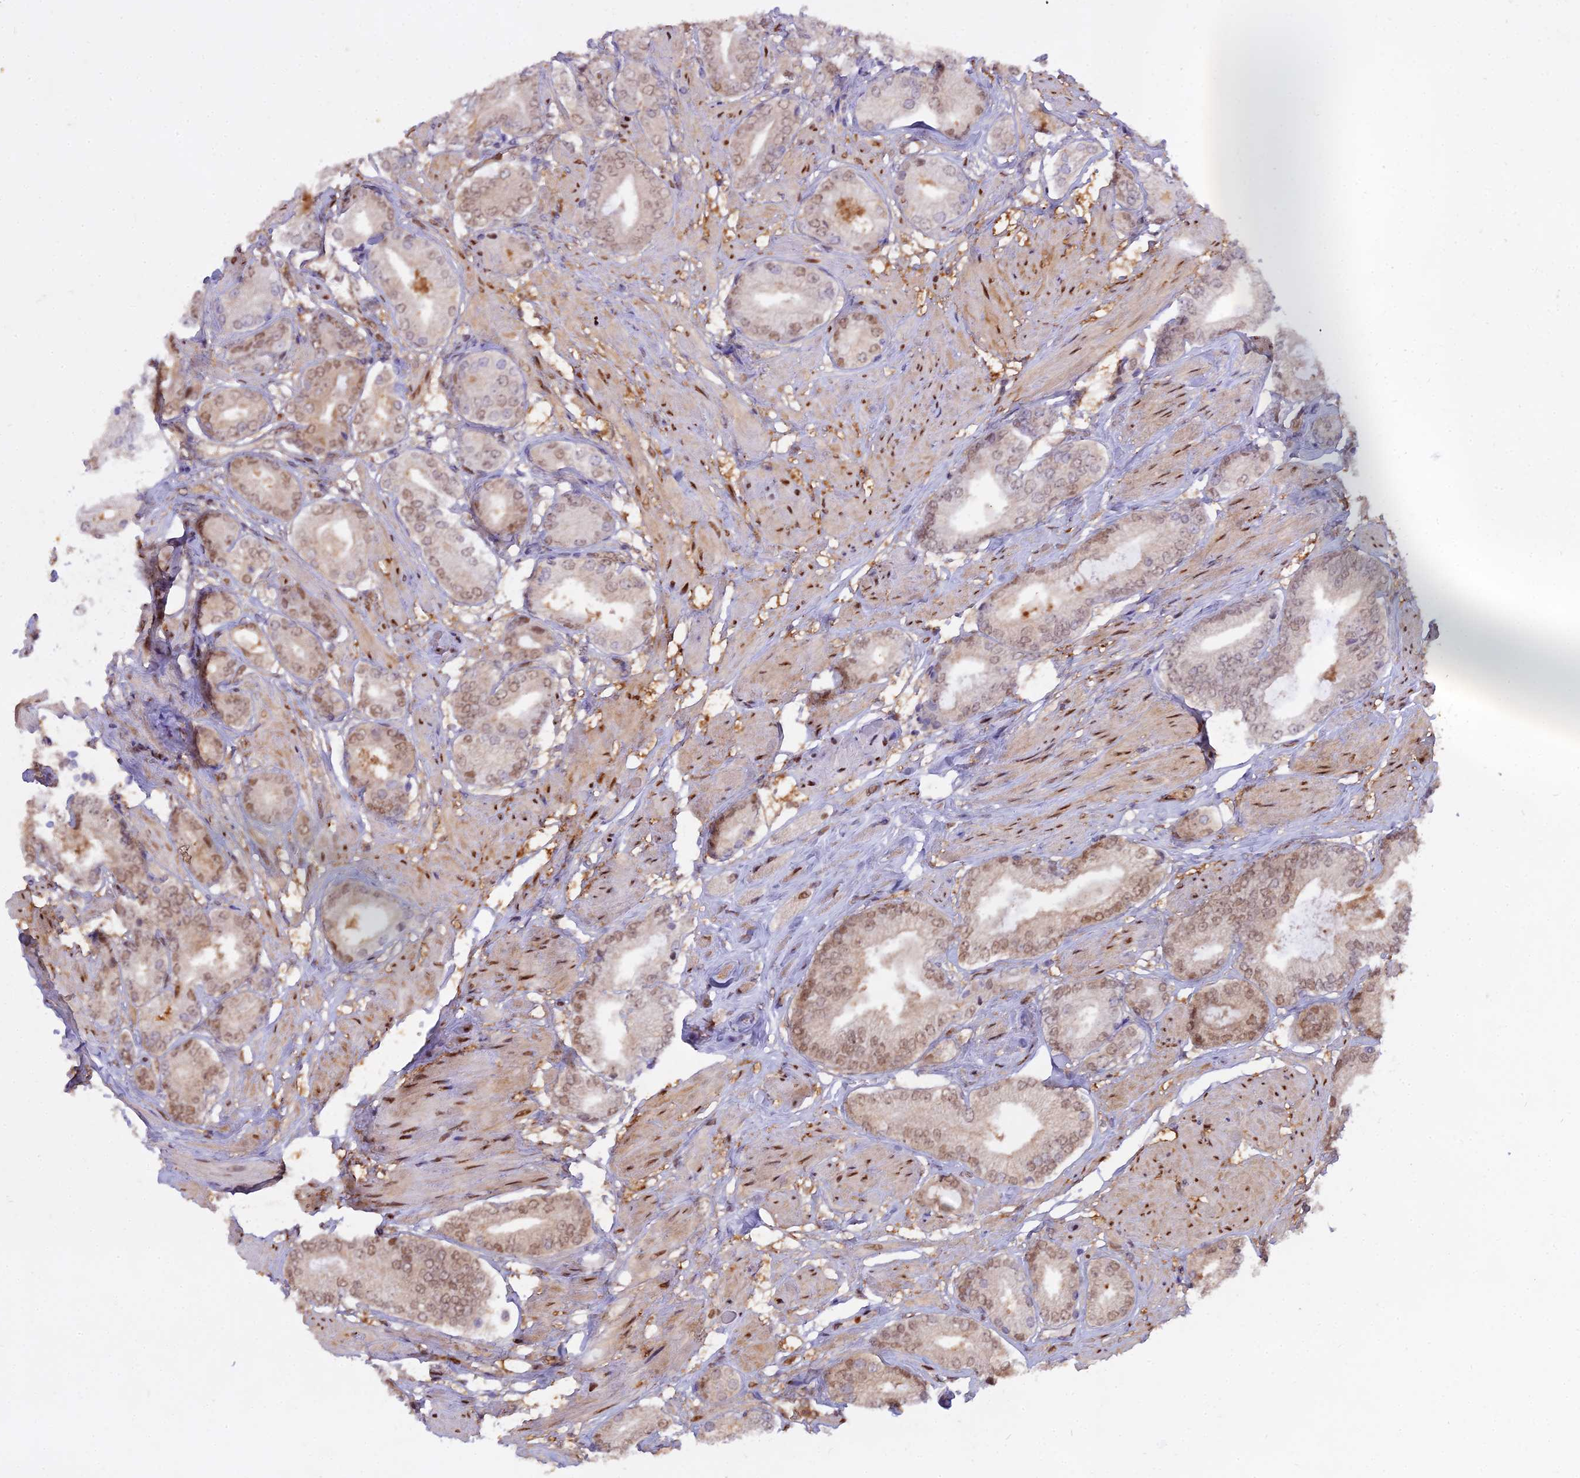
{"staining": {"intensity": "weak", "quantity": ">75%", "location": "nuclear"}, "tissue": "prostate cancer", "cell_type": "Tumor cells", "image_type": "cancer", "snomed": [{"axis": "morphology", "description": "Adenocarcinoma, High grade"}, {"axis": "topography", "description": "Prostate and seminal vesicle, NOS"}], "caption": "Immunohistochemistry histopathology image of neoplastic tissue: adenocarcinoma (high-grade) (prostate) stained using immunohistochemistry (IHC) reveals low levels of weak protein expression localized specifically in the nuclear of tumor cells, appearing as a nuclear brown color.", "gene": "NPEPL1", "patient": {"sex": "male", "age": 64}}